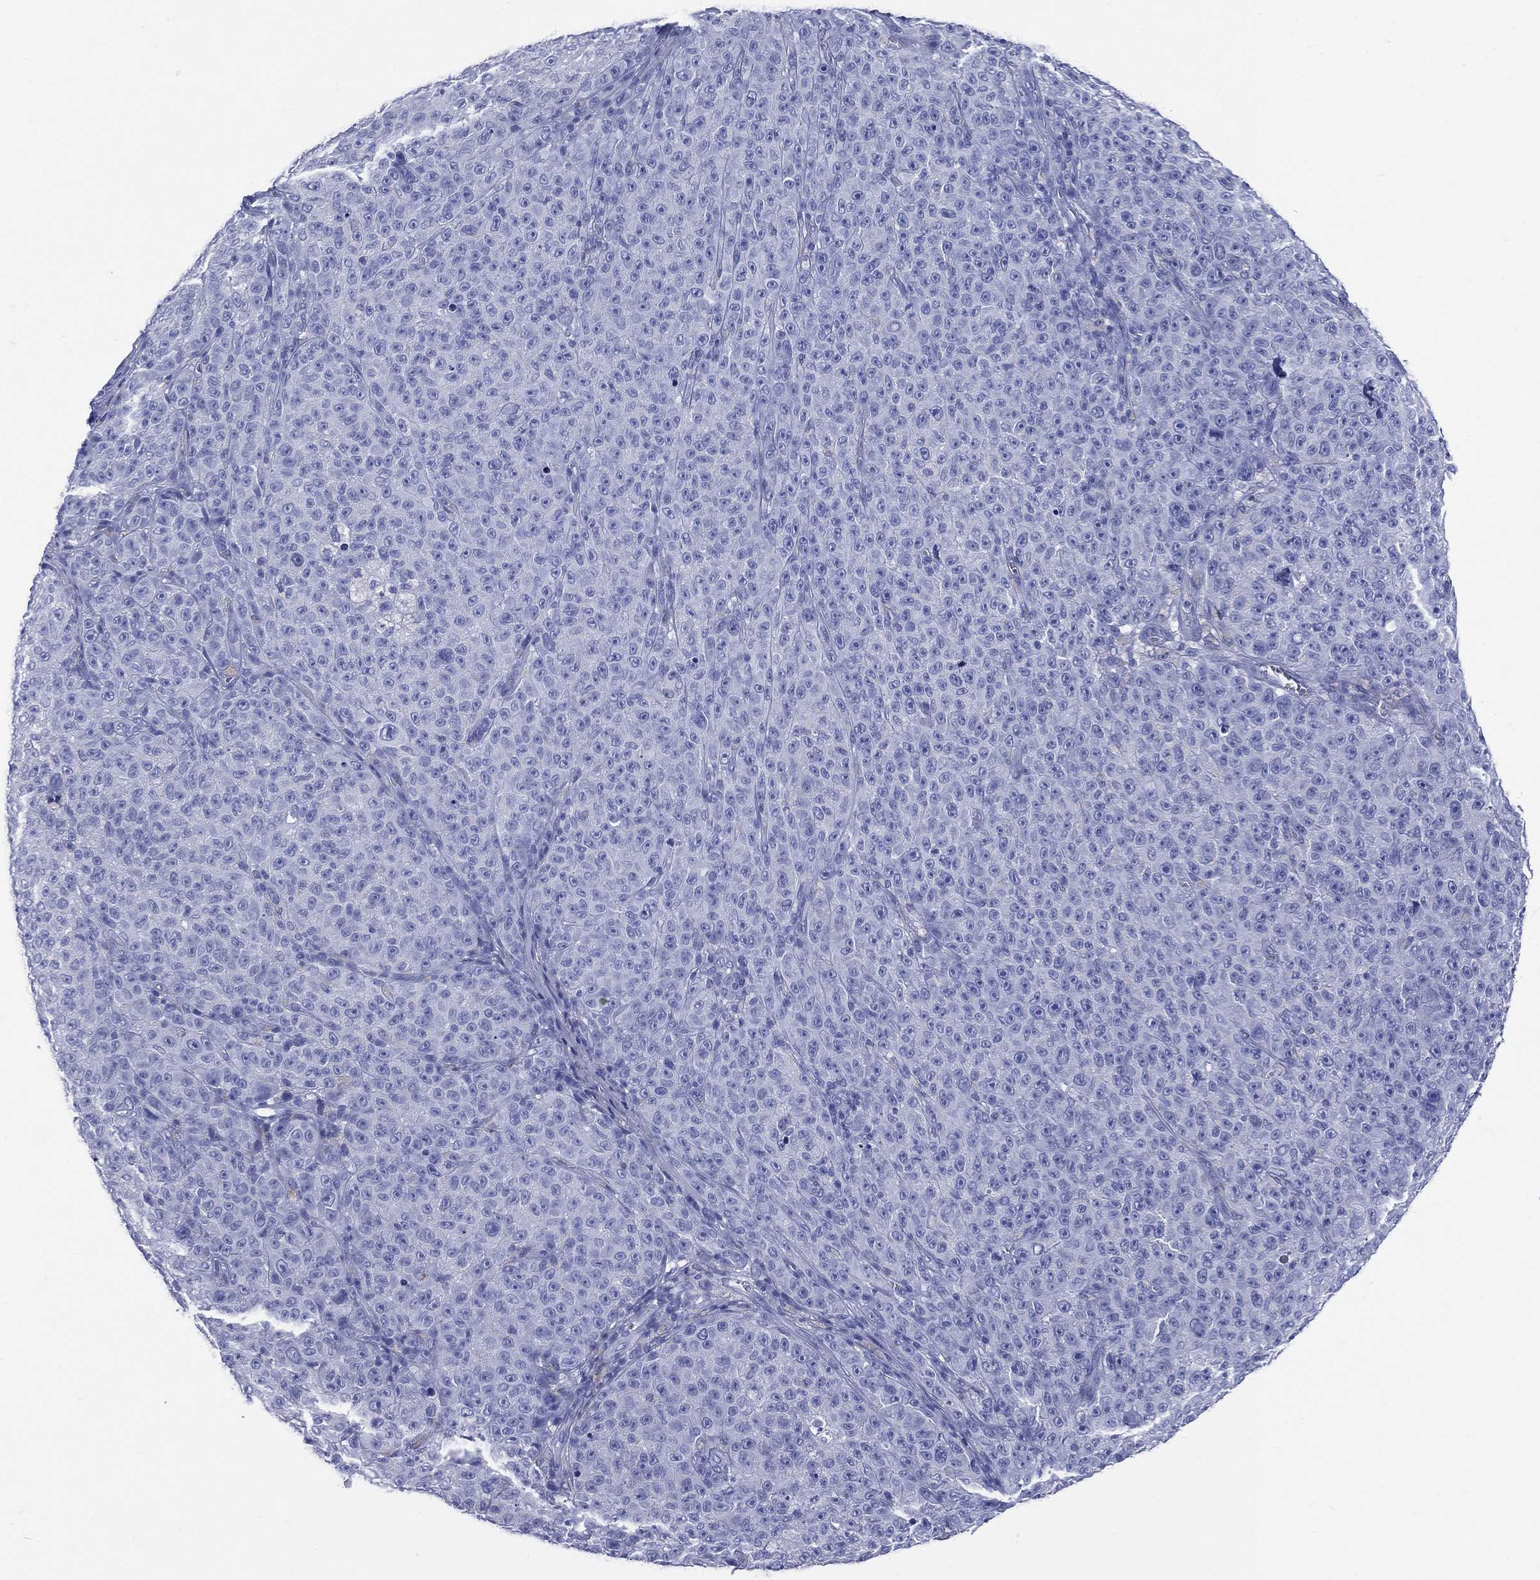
{"staining": {"intensity": "negative", "quantity": "none", "location": "none"}, "tissue": "melanoma", "cell_type": "Tumor cells", "image_type": "cancer", "snomed": [{"axis": "morphology", "description": "Malignant melanoma, NOS"}, {"axis": "topography", "description": "Skin"}], "caption": "Protein analysis of melanoma displays no significant expression in tumor cells. Nuclei are stained in blue.", "gene": "SYP", "patient": {"sex": "female", "age": 82}}